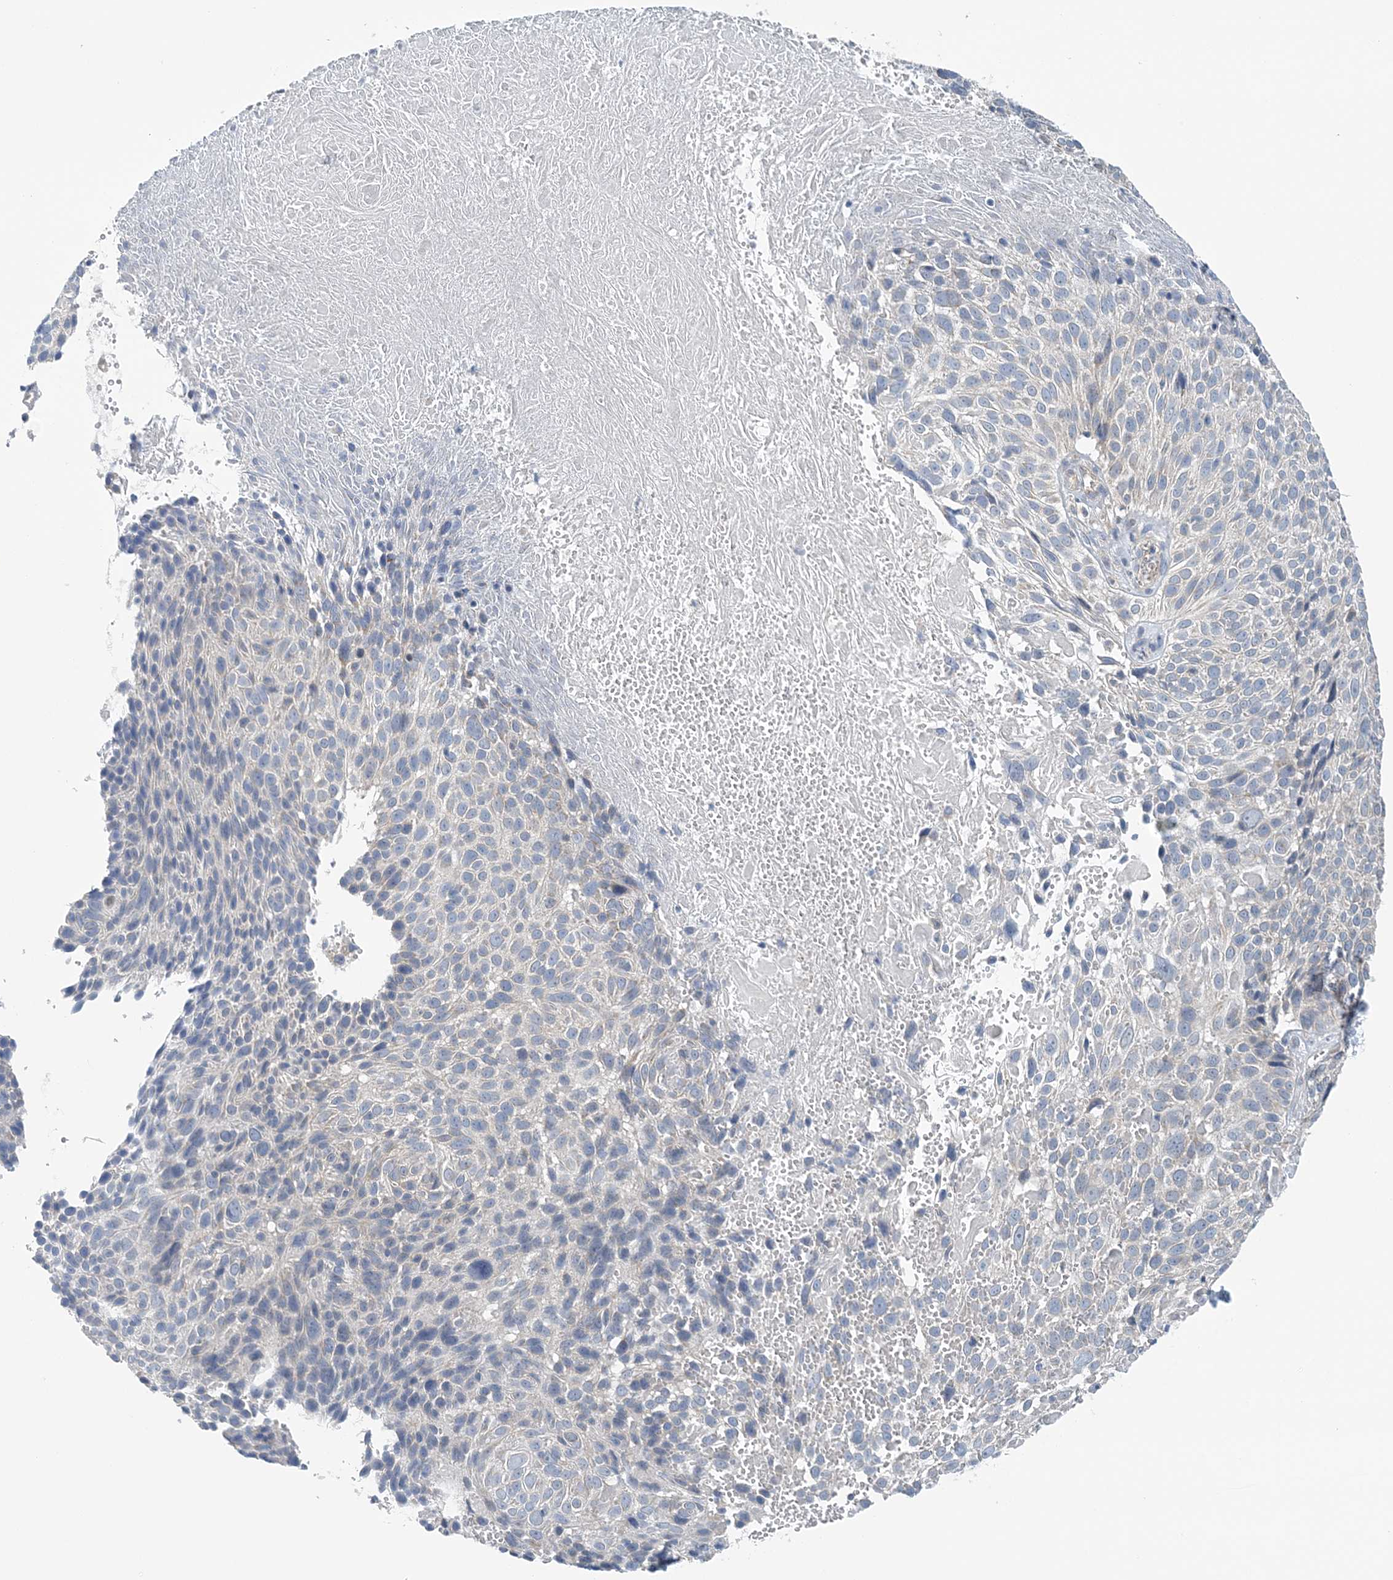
{"staining": {"intensity": "negative", "quantity": "none", "location": "none"}, "tissue": "cervical cancer", "cell_type": "Tumor cells", "image_type": "cancer", "snomed": [{"axis": "morphology", "description": "Squamous cell carcinoma, NOS"}, {"axis": "topography", "description": "Cervix"}], "caption": "Protein analysis of cervical cancer shows no significant staining in tumor cells.", "gene": "COPE", "patient": {"sex": "female", "age": 74}}